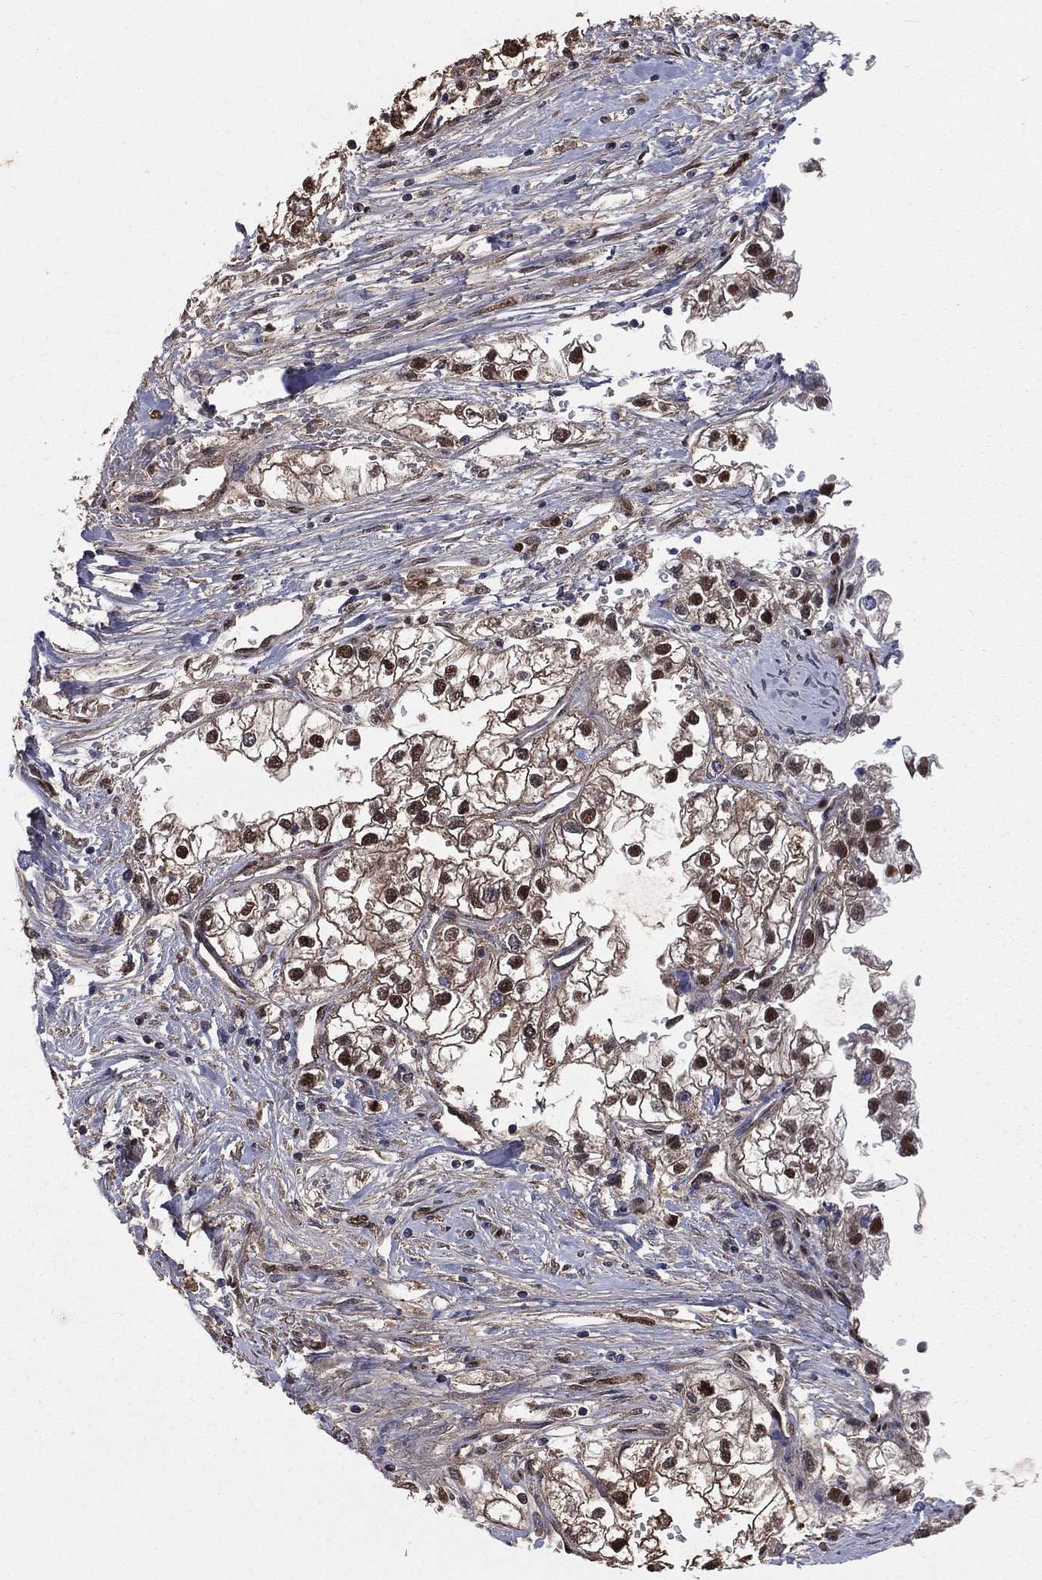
{"staining": {"intensity": "strong", "quantity": "25%-75%", "location": "cytoplasmic/membranous,nuclear"}, "tissue": "renal cancer", "cell_type": "Tumor cells", "image_type": "cancer", "snomed": [{"axis": "morphology", "description": "Adenocarcinoma, NOS"}, {"axis": "topography", "description": "Kidney"}], "caption": "Renal cancer tissue displays strong cytoplasmic/membranous and nuclear positivity in about 25%-75% of tumor cells, visualized by immunohistochemistry.", "gene": "TBC1D2", "patient": {"sex": "male", "age": 59}}